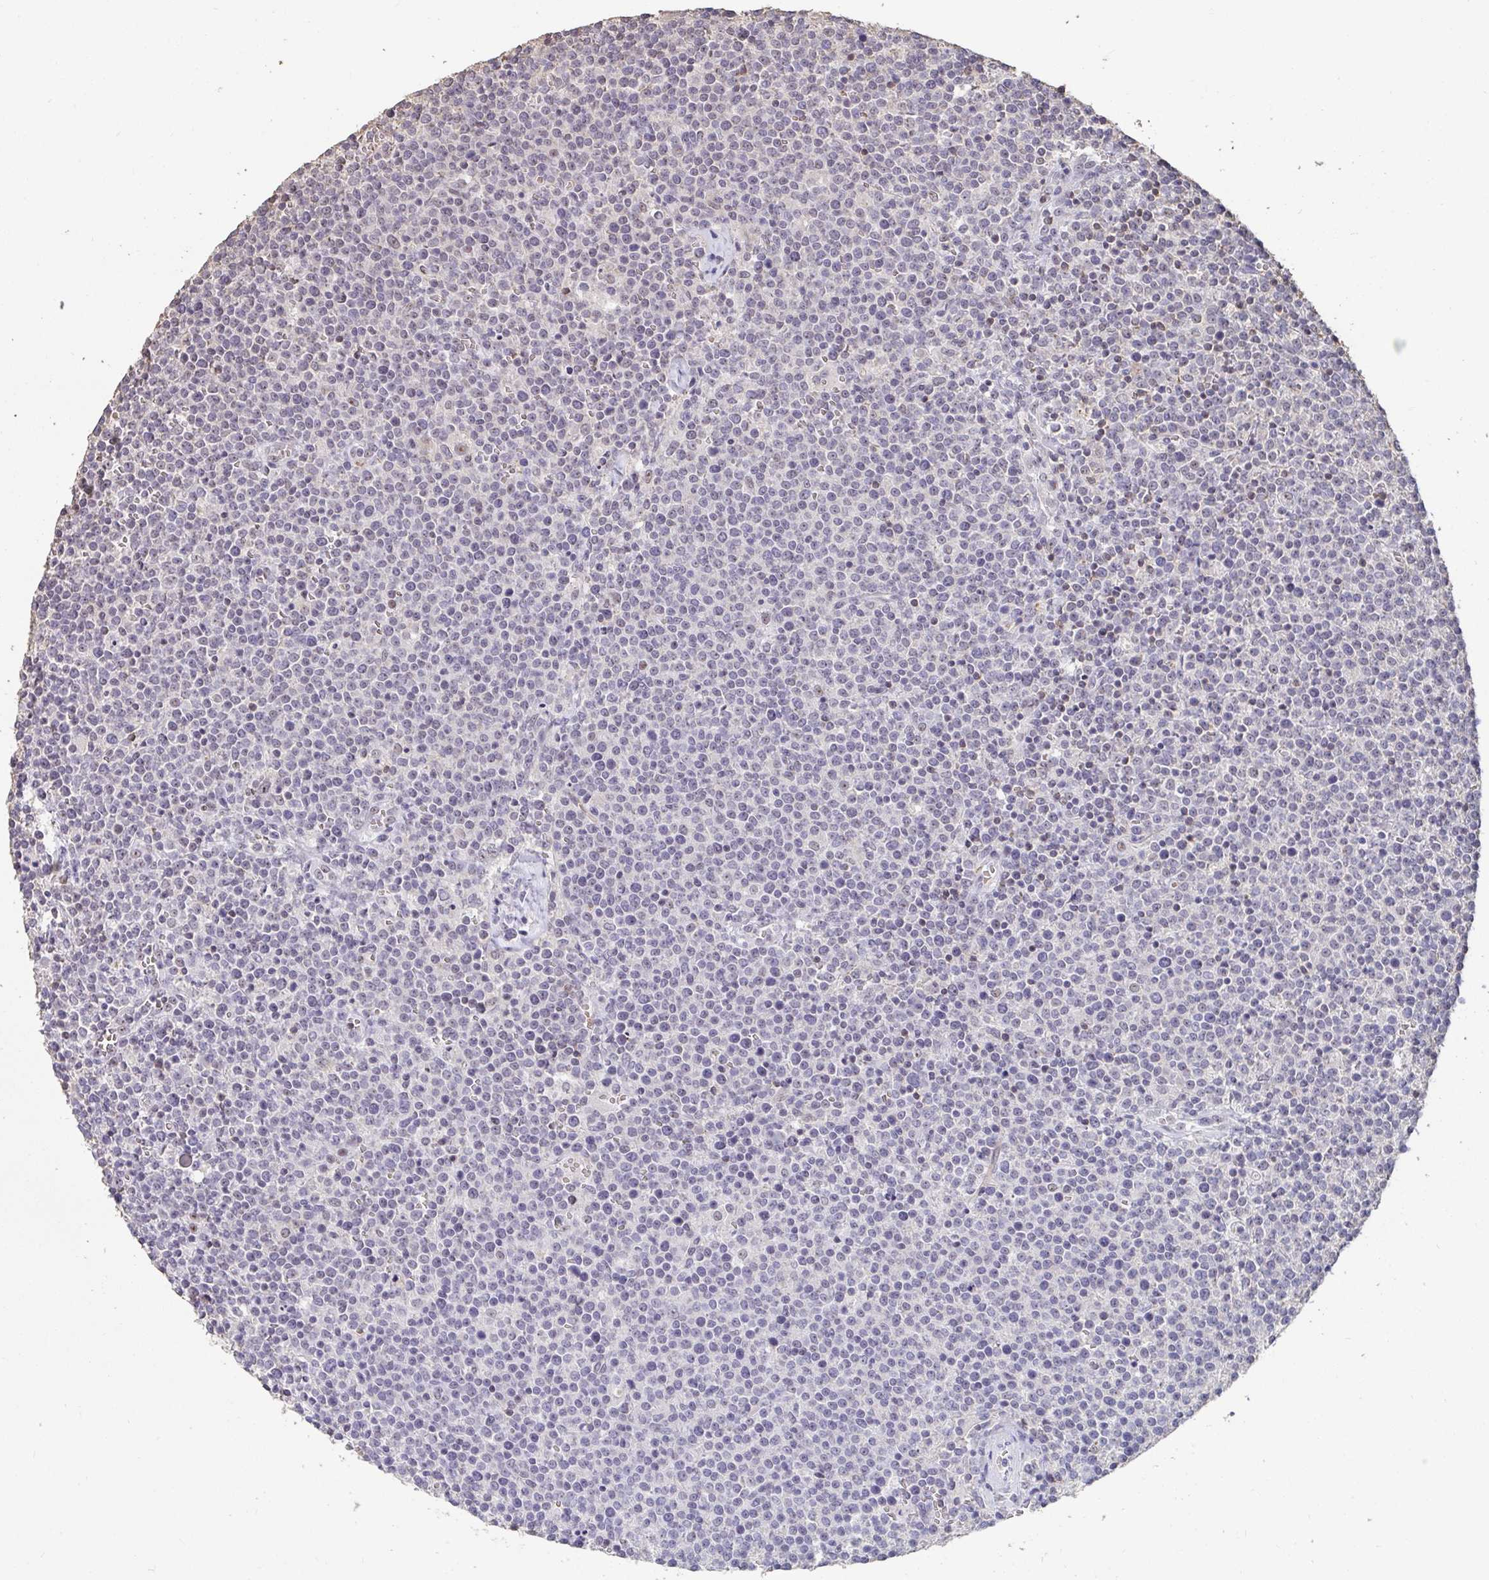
{"staining": {"intensity": "negative", "quantity": "none", "location": "none"}, "tissue": "lymphoma", "cell_type": "Tumor cells", "image_type": "cancer", "snomed": [{"axis": "morphology", "description": "Malignant lymphoma, non-Hodgkin's type, High grade"}, {"axis": "topography", "description": "Lymph node"}], "caption": "A high-resolution image shows immunohistochemistry (IHC) staining of lymphoma, which demonstrates no significant staining in tumor cells.", "gene": "SENP3", "patient": {"sex": "male", "age": 61}}